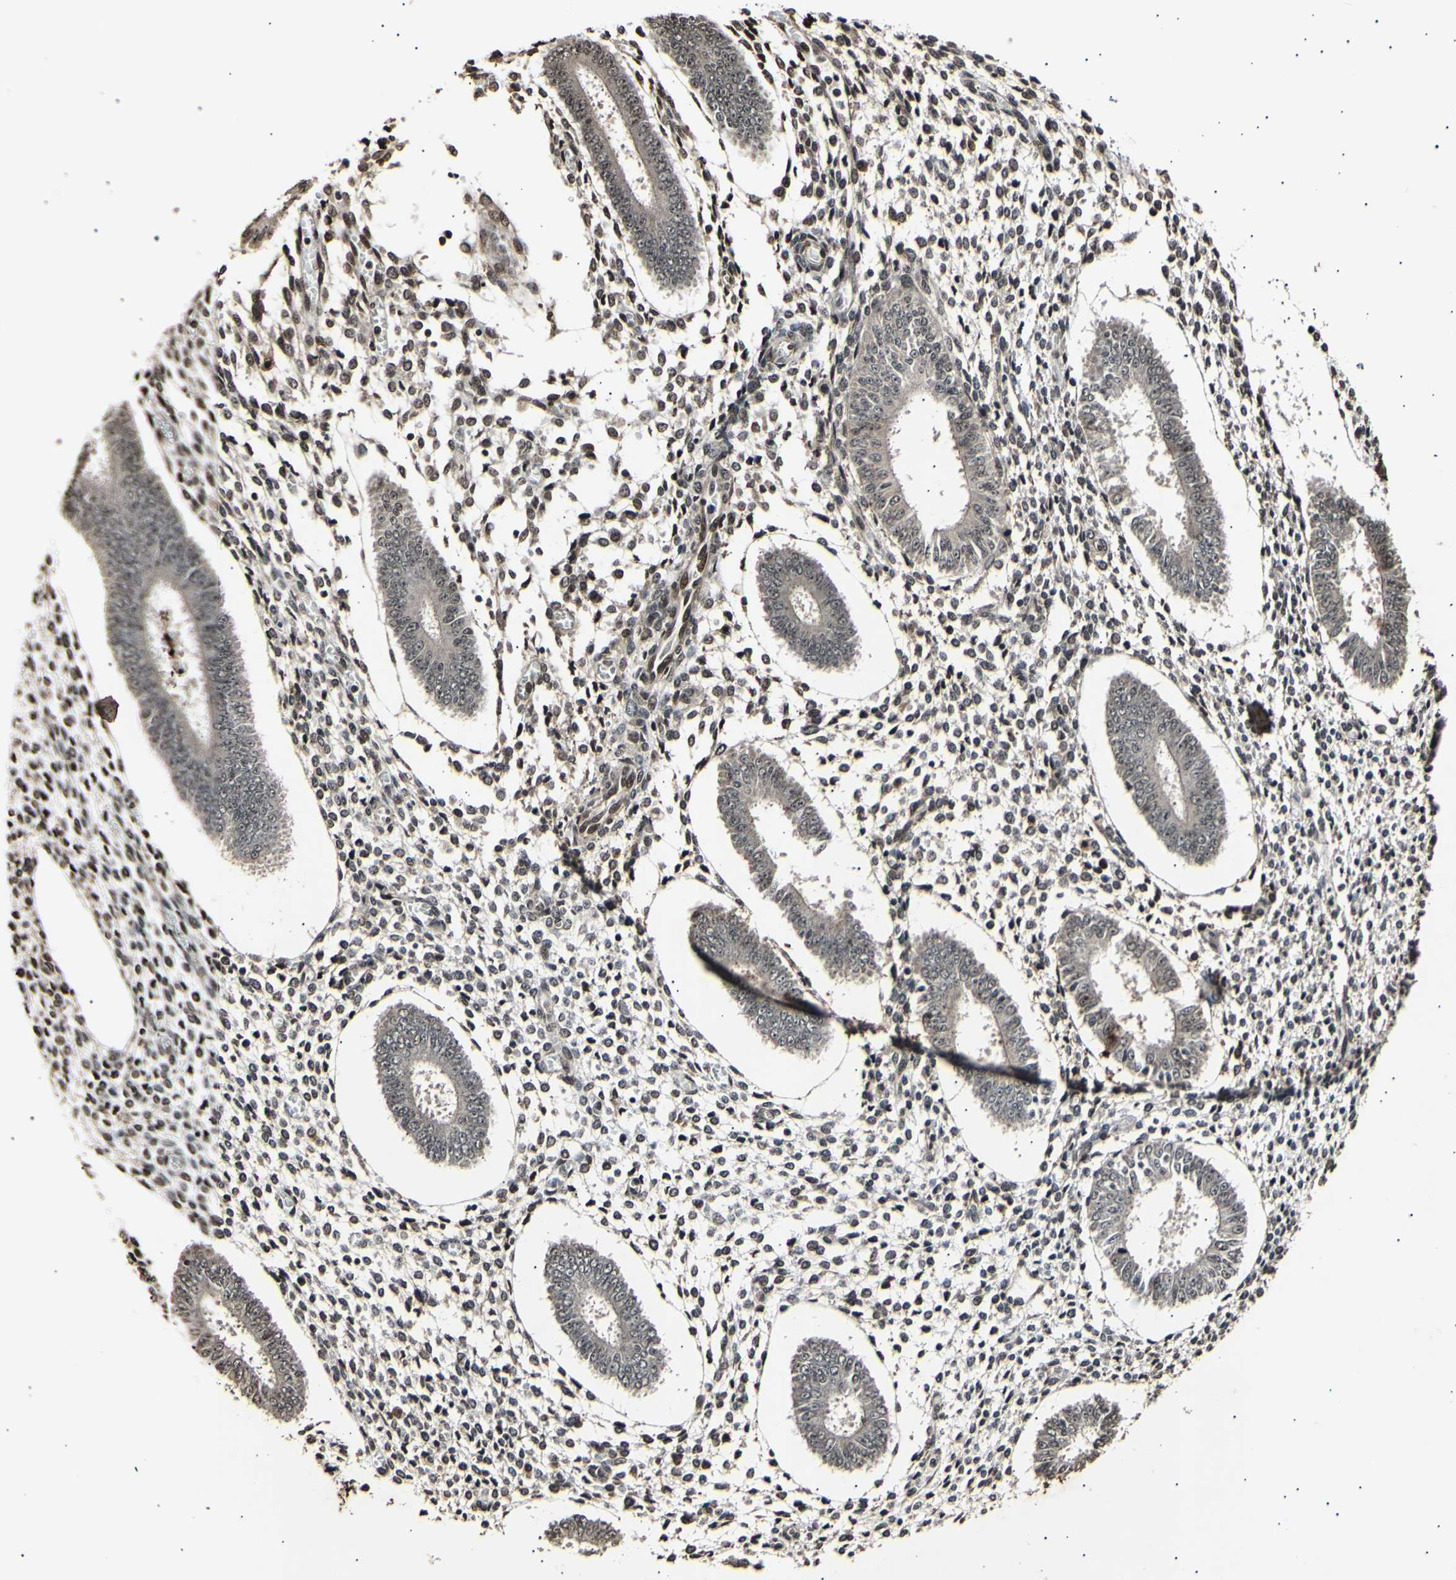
{"staining": {"intensity": "moderate", "quantity": "25%-75%", "location": "nuclear"}, "tissue": "endometrium", "cell_type": "Cells in endometrial stroma", "image_type": "normal", "snomed": [{"axis": "morphology", "description": "Normal tissue, NOS"}, {"axis": "topography", "description": "Endometrium"}], "caption": "A brown stain labels moderate nuclear staining of a protein in cells in endometrial stroma of normal endometrium.", "gene": "ANAPC7", "patient": {"sex": "female", "age": 35}}